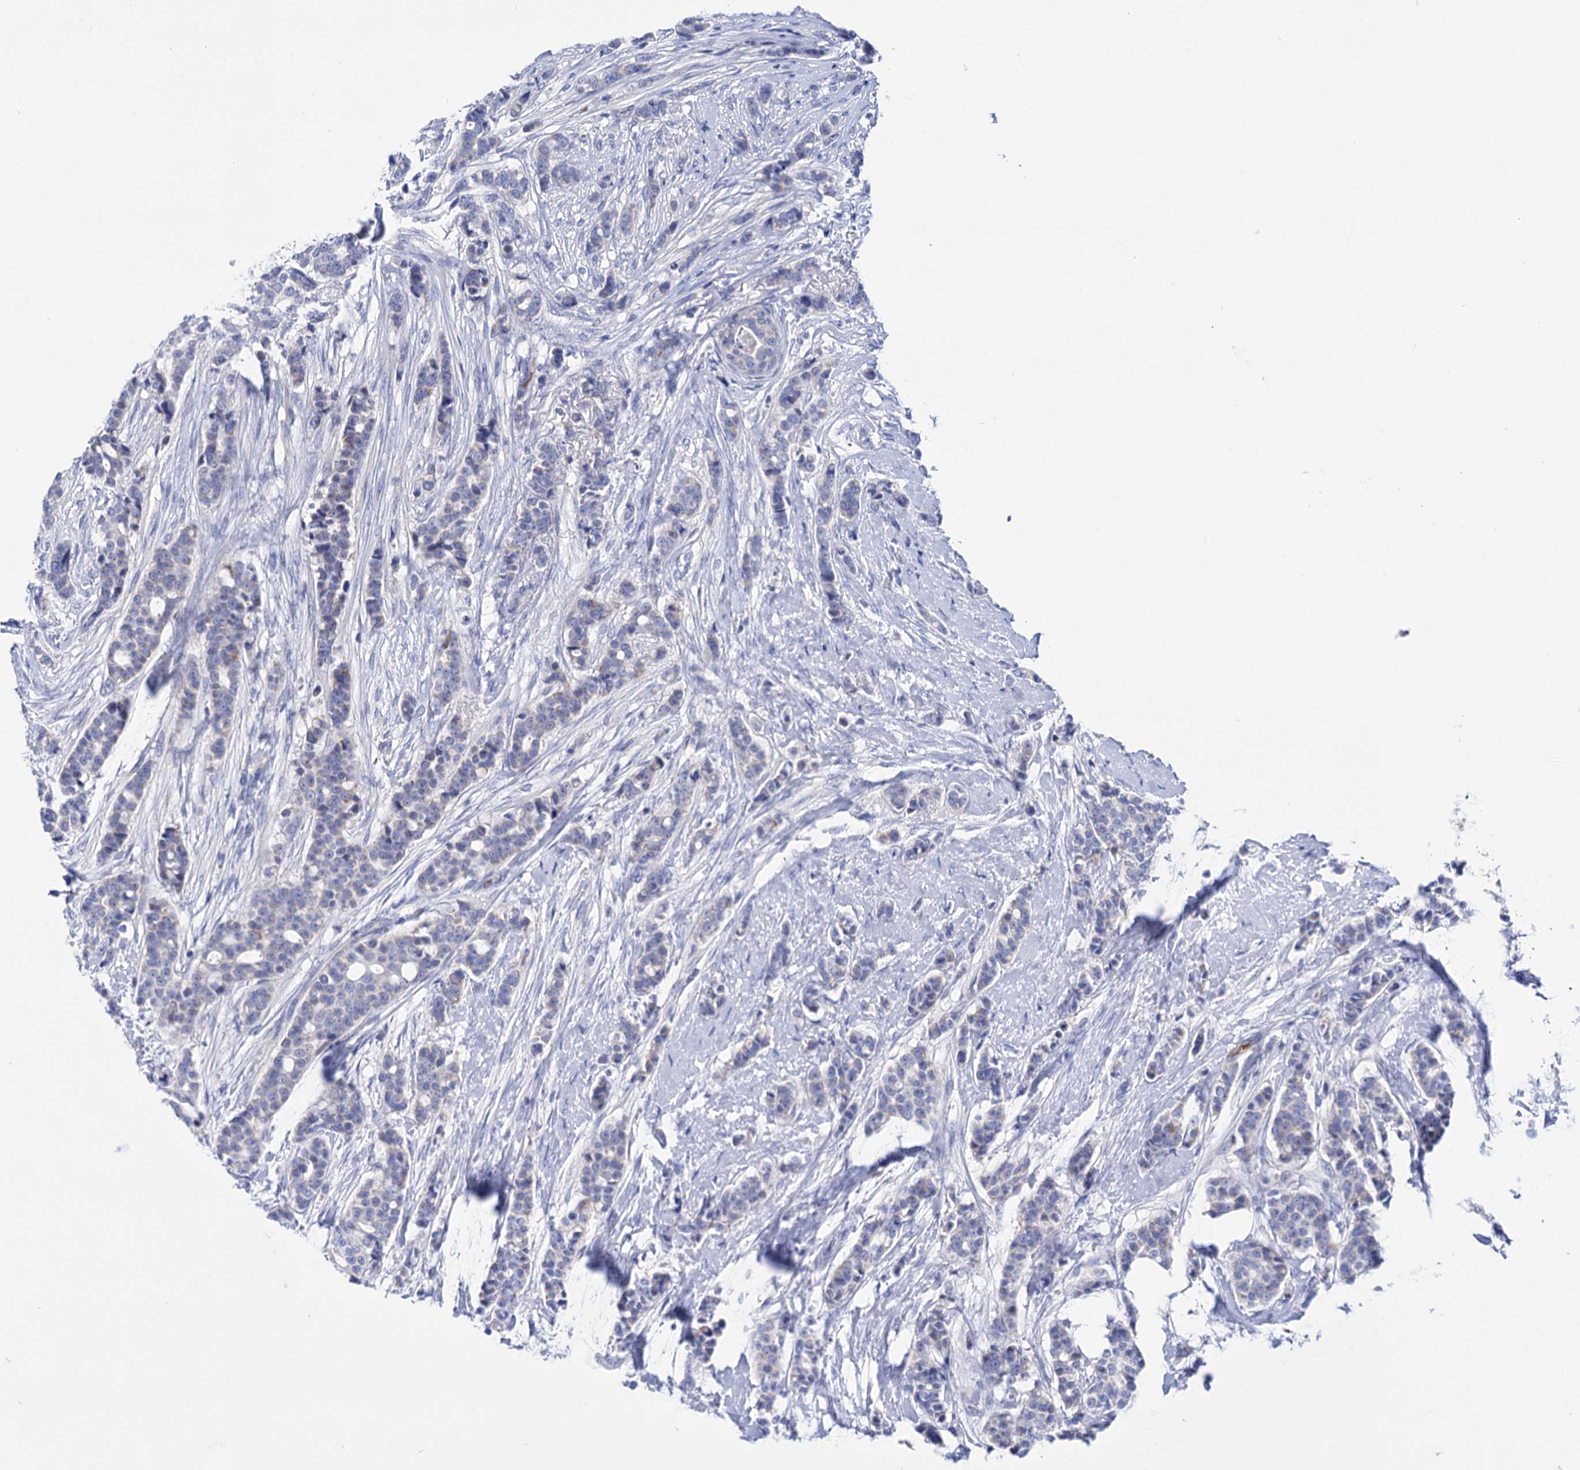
{"staining": {"intensity": "moderate", "quantity": "25%-75%", "location": "cytoplasmic/membranous"}, "tissue": "breast cancer", "cell_type": "Tumor cells", "image_type": "cancer", "snomed": [{"axis": "morphology", "description": "Lobular carcinoma"}, {"axis": "topography", "description": "Breast"}], "caption": "Approximately 25%-75% of tumor cells in human breast cancer display moderate cytoplasmic/membranous protein positivity as visualized by brown immunohistochemical staining.", "gene": "YARS2", "patient": {"sex": "female", "age": 51}}